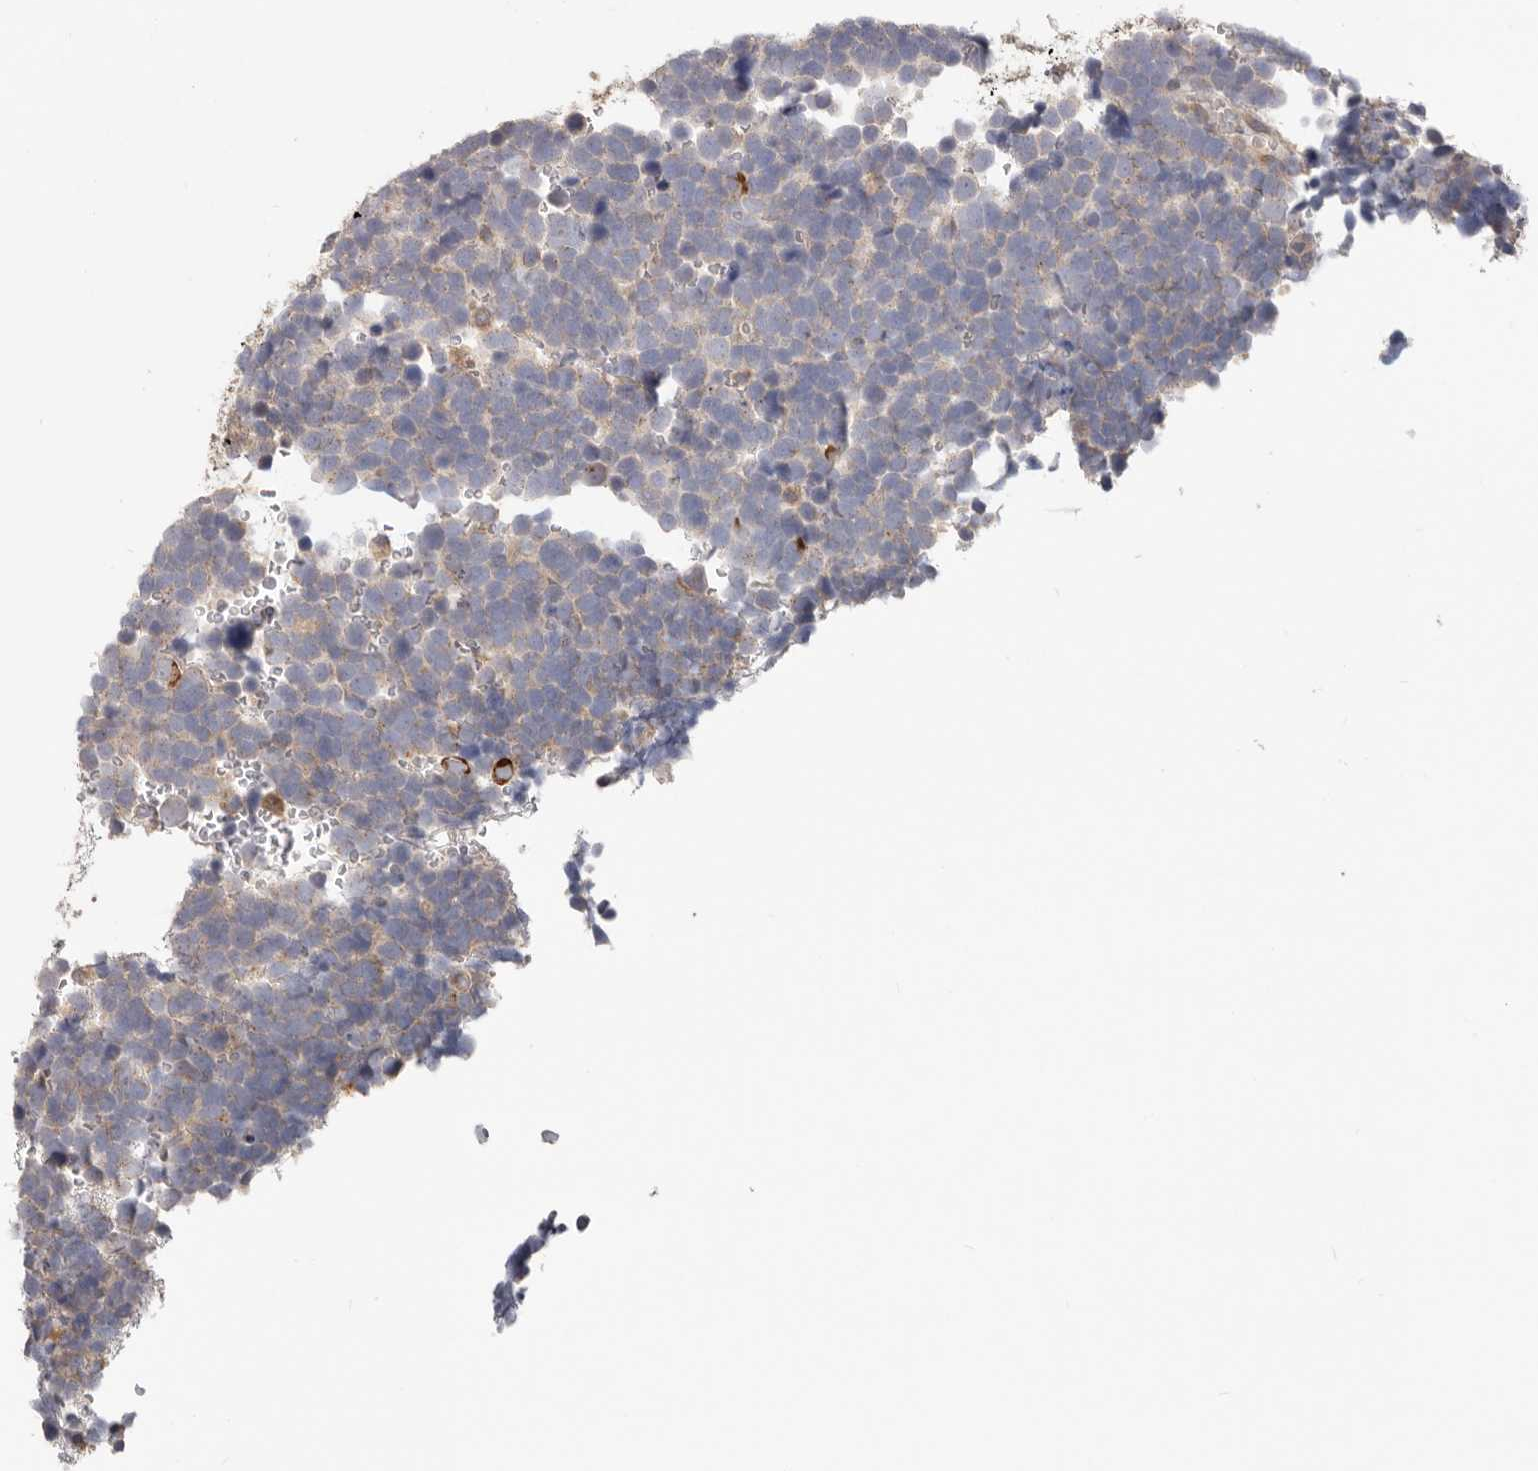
{"staining": {"intensity": "negative", "quantity": "none", "location": "none"}, "tissue": "urothelial cancer", "cell_type": "Tumor cells", "image_type": "cancer", "snomed": [{"axis": "morphology", "description": "Urothelial carcinoma, High grade"}, {"axis": "topography", "description": "Urinary bladder"}], "caption": "Image shows no protein positivity in tumor cells of urothelial cancer tissue.", "gene": "LRP6", "patient": {"sex": "female", "age": 82}}